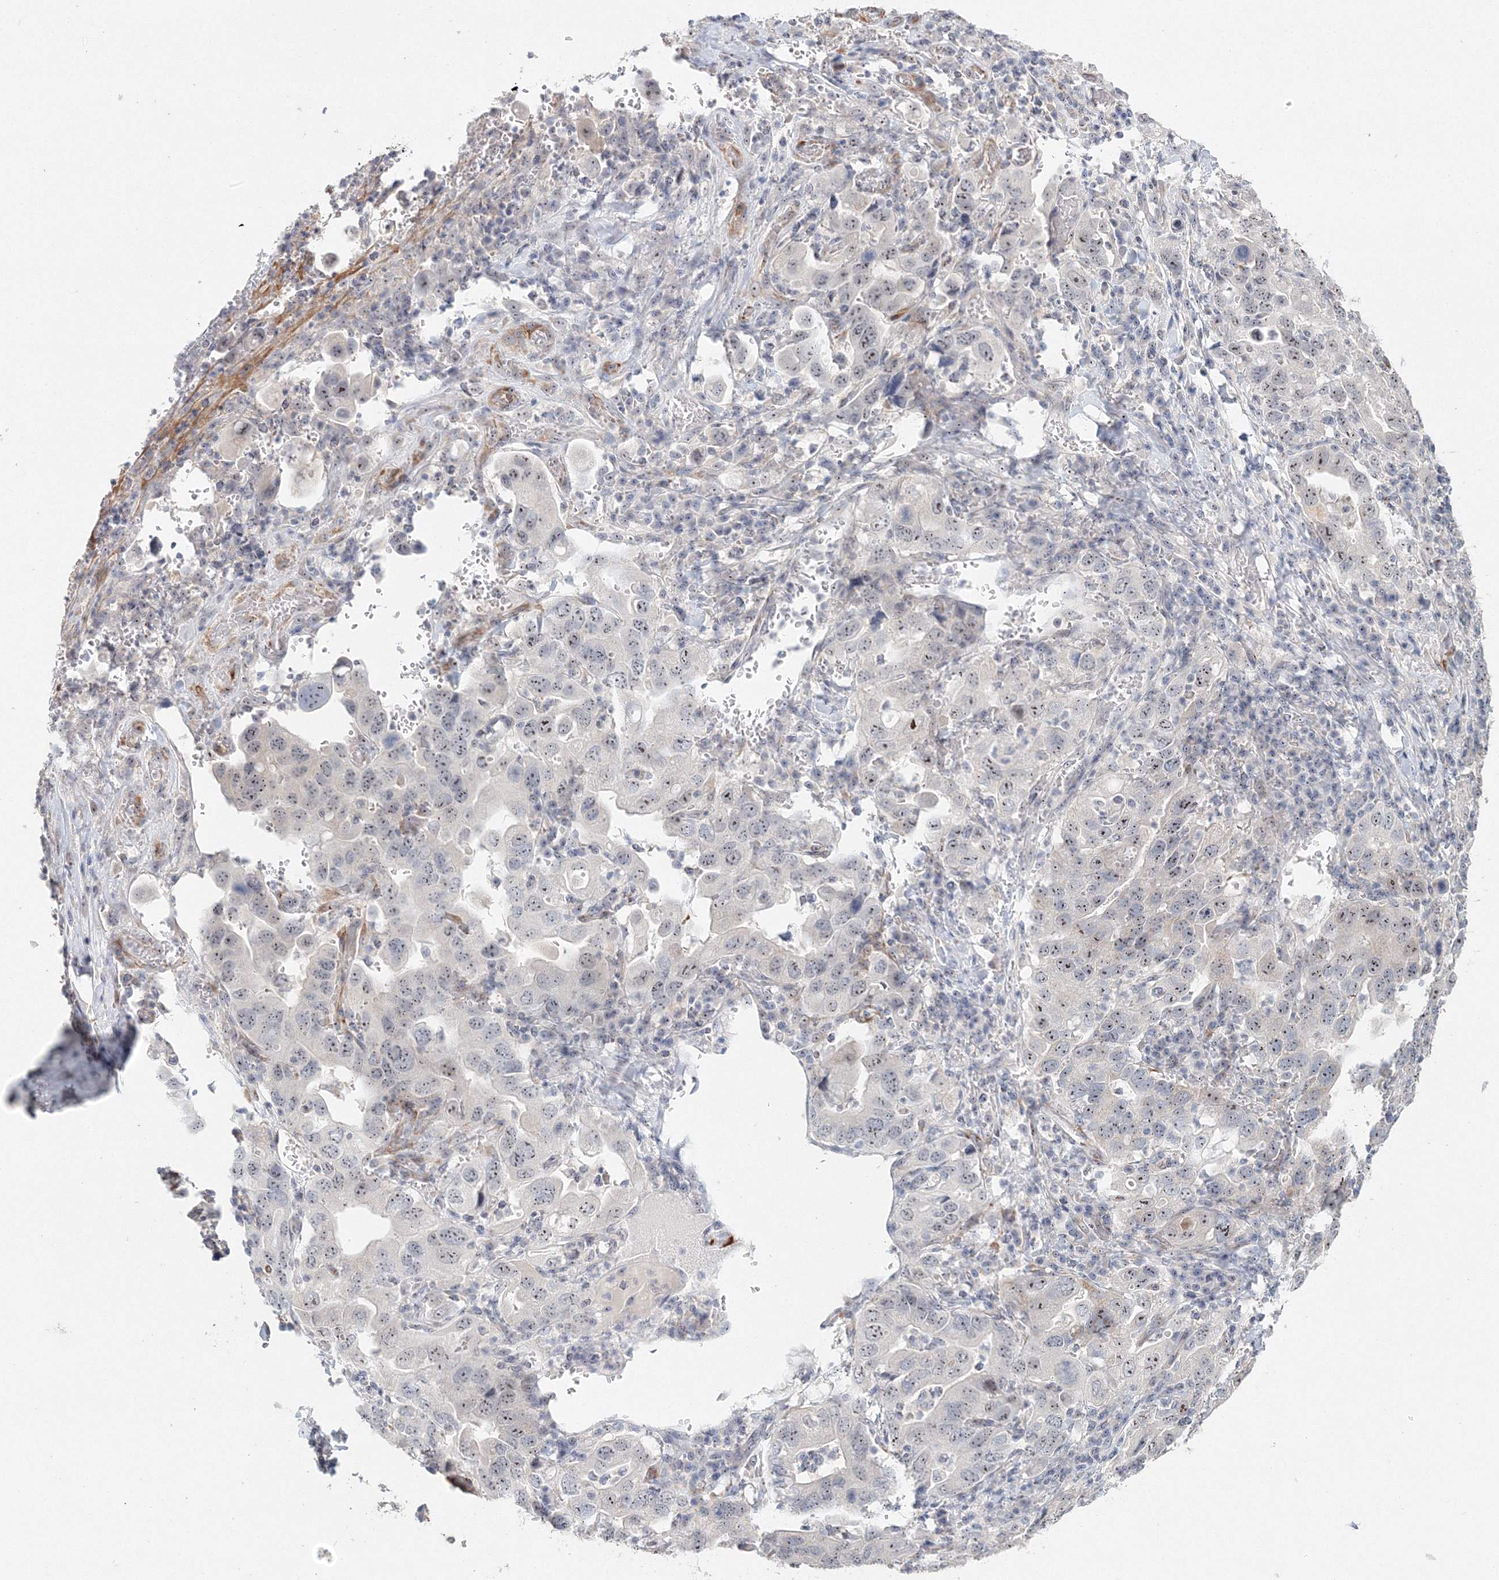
{"staining": {"intensity": "moderate", "quantity": "<25%", "location": "nuclear"}, "tissue": "stomach cancer", "cell_type": "Tumor cells", "image_type": "cancer", "snomed": [{"axis": "morphology", "description": "Adenocarcinoma, NOS"}, {"axis": "topography", "description": "Stomach, upper"}], "caption": "This histopathology image displays immunohistochemistry (IHC) staining of stomach adenocarcinoma, with low moderate nuclear positivity in about <25% of tumor cells.", "gene": "SIRT7", "patient": {"sex": "male", "age": 62}}